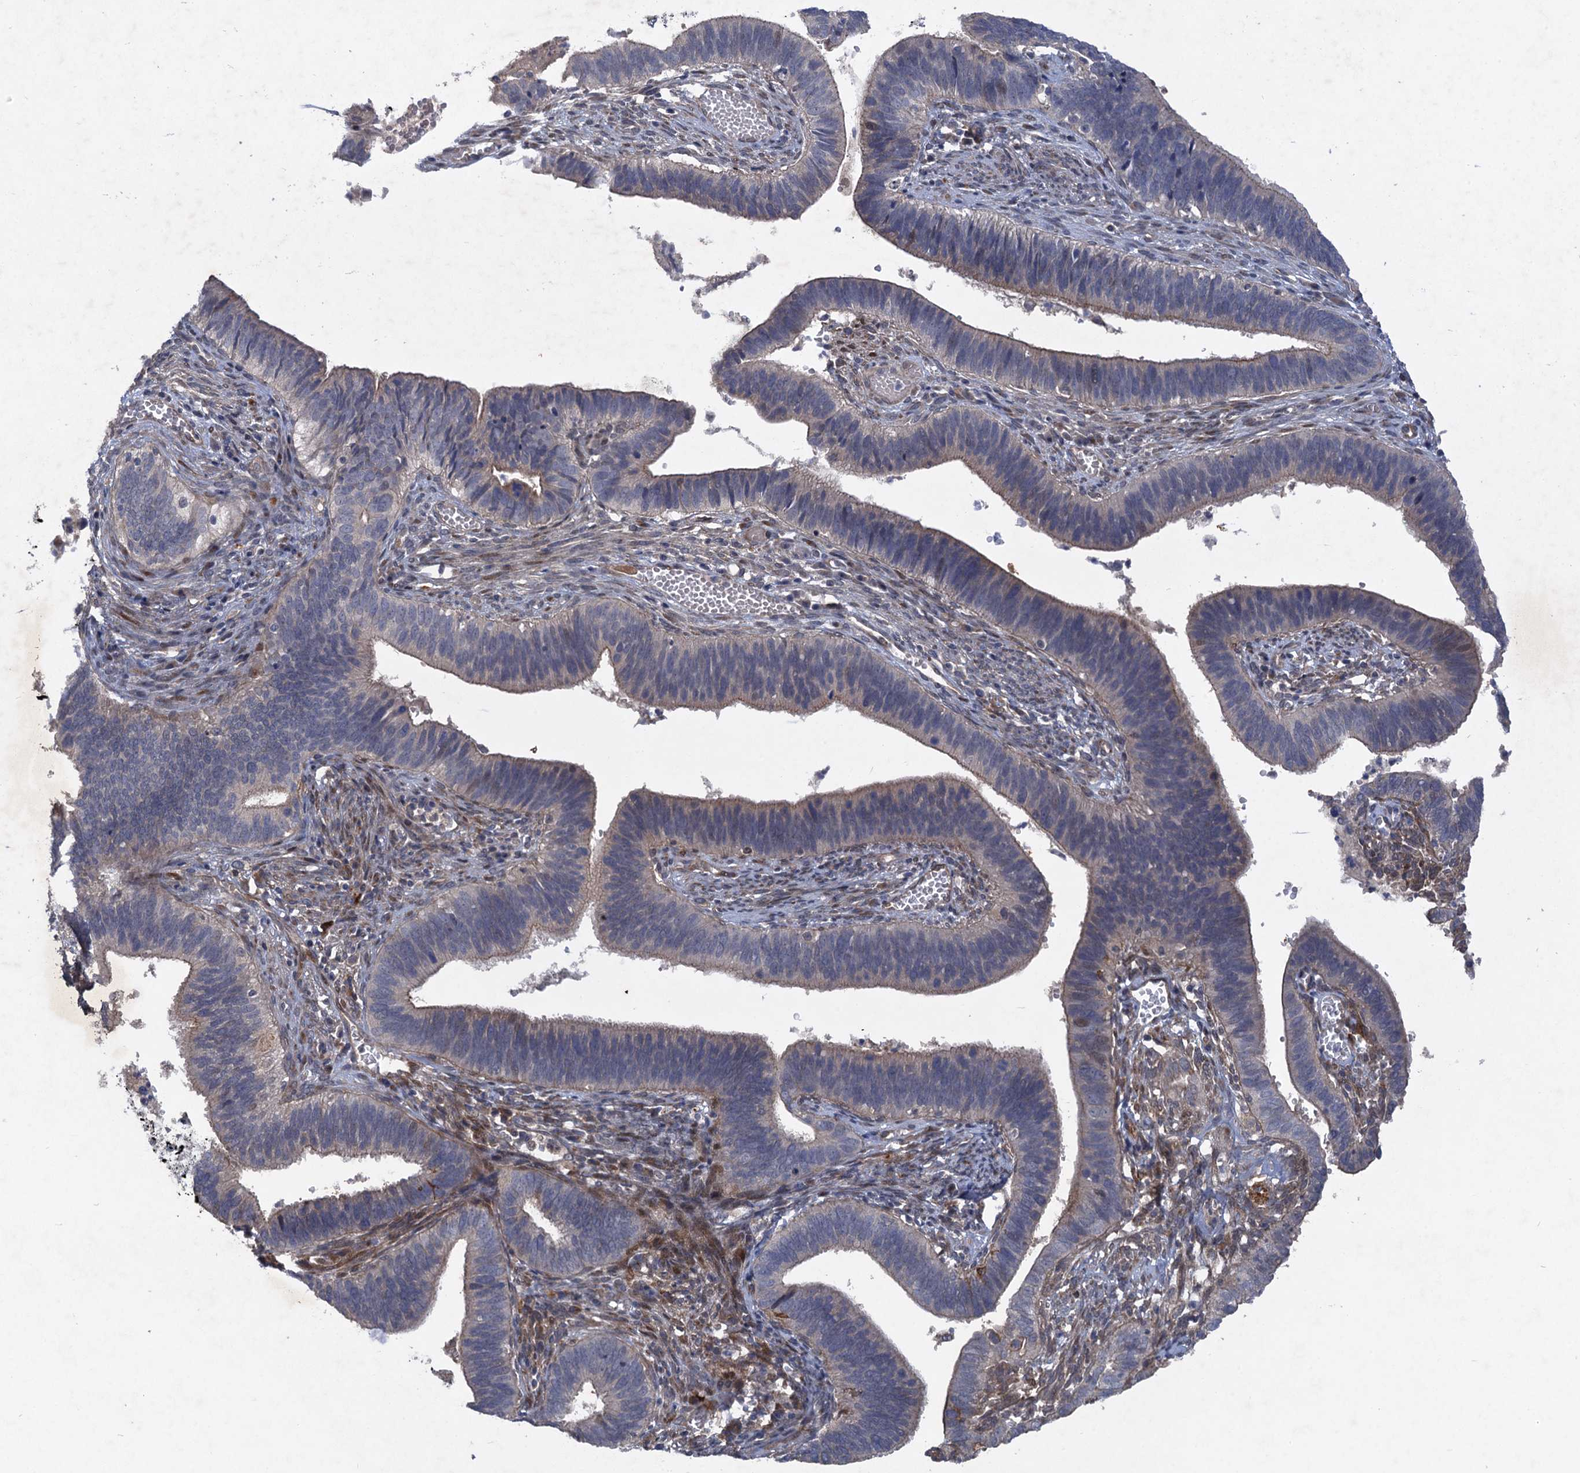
{"staining": {"intensity": "weak", "quantity": "<25%", "location": "cytoplasmic/membranous"}, "tissue": "cervical cancer", "cell_type": "Tumor cells", "image_type": "cancer", "snomed": [{"axis": "morphology", "description": "Adenocarcinoma, NOS"}, {"axis": "topography", "description": "Cervix"}], "caption": "Immunohistochemical staining of human cervical cancer shows no significant positivity in tumor cells.", "gene": "NUDT22", "patient": {"sex": "female", "age": 42}}